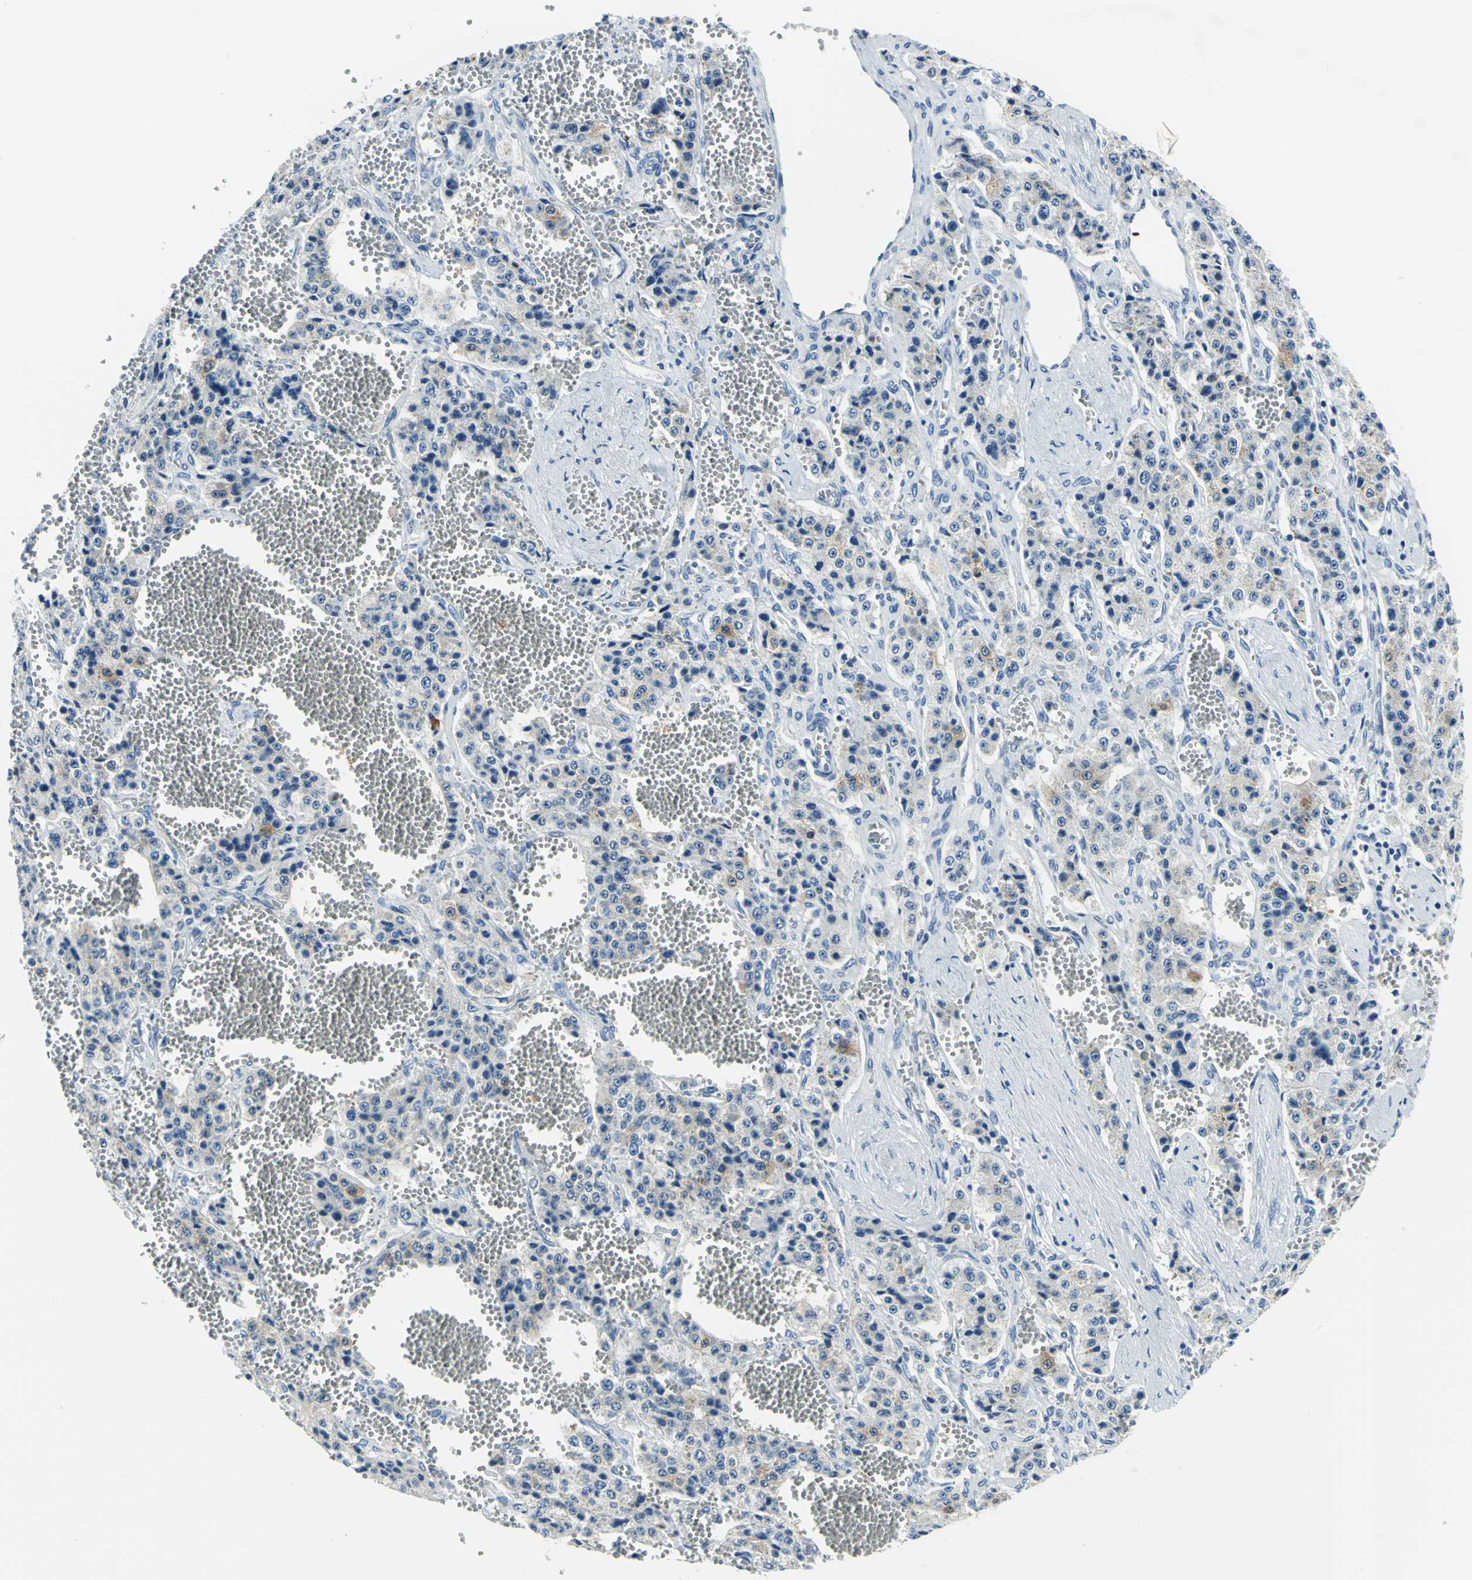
{"staining": {"intensity": "moderate", "quantity": "<25%", "location": "cytoplasmic/membranous"}, "tissue": "carcinoid", "cell_type": "Tumor cells", "image_type": "cancer", "snomed": [{"axis": "morphology", "description": "Carcinoid, malignant, NOS"}, {"axis": "topography", "description": "Small intestine"}], "caption": "Immunohistochemical staining of malignant carcinoid reveals low levels of moderate cytoplasmic/membranous protein expression in about <25% of tumor cells.", "gene": "PKLR", "patient": {"sex": "male", "age": 52}}